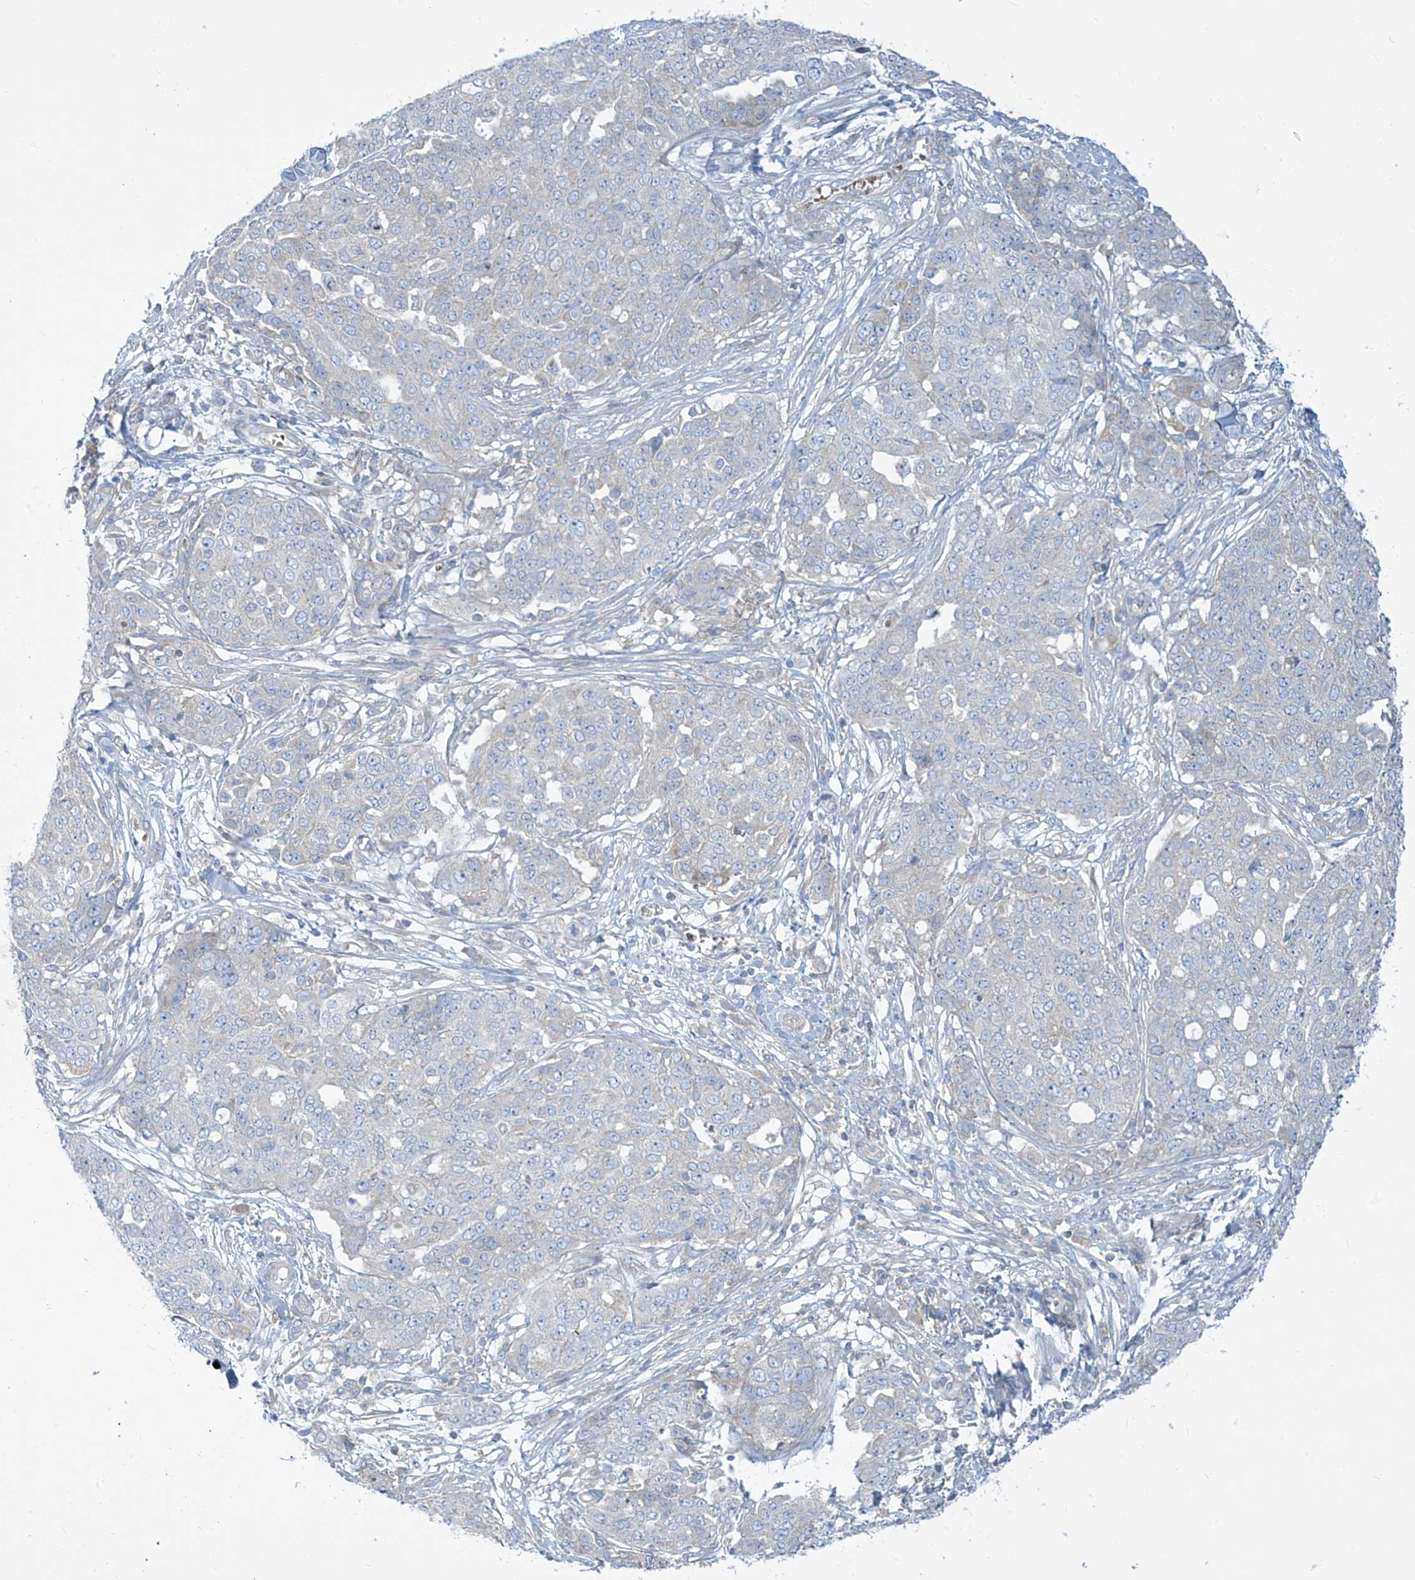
{"staining": {"intensity": "negative", "quantity": "none", "location": "none"}, "tissue": "ovarian cancer", "cell_type": "Tumor cells", "image_type": "cancer", "snomed": [{"axis": "morphology", "description": "Cystadenocarcinoma, serous, NOS"}, {"axis": "topography", "description": "Soft tissue"}, {"axis": "topography", "description": "Ovary"}], "caption": "Protein analysis of ovarian serous cystadenocarcinoma exhibits no significant positivity in tumor cells. (DAB IHC visualized using brightfield microscopy, high magnification).", "gene": "DGKQ", "patient": {"sex": "female", "age": 57}}